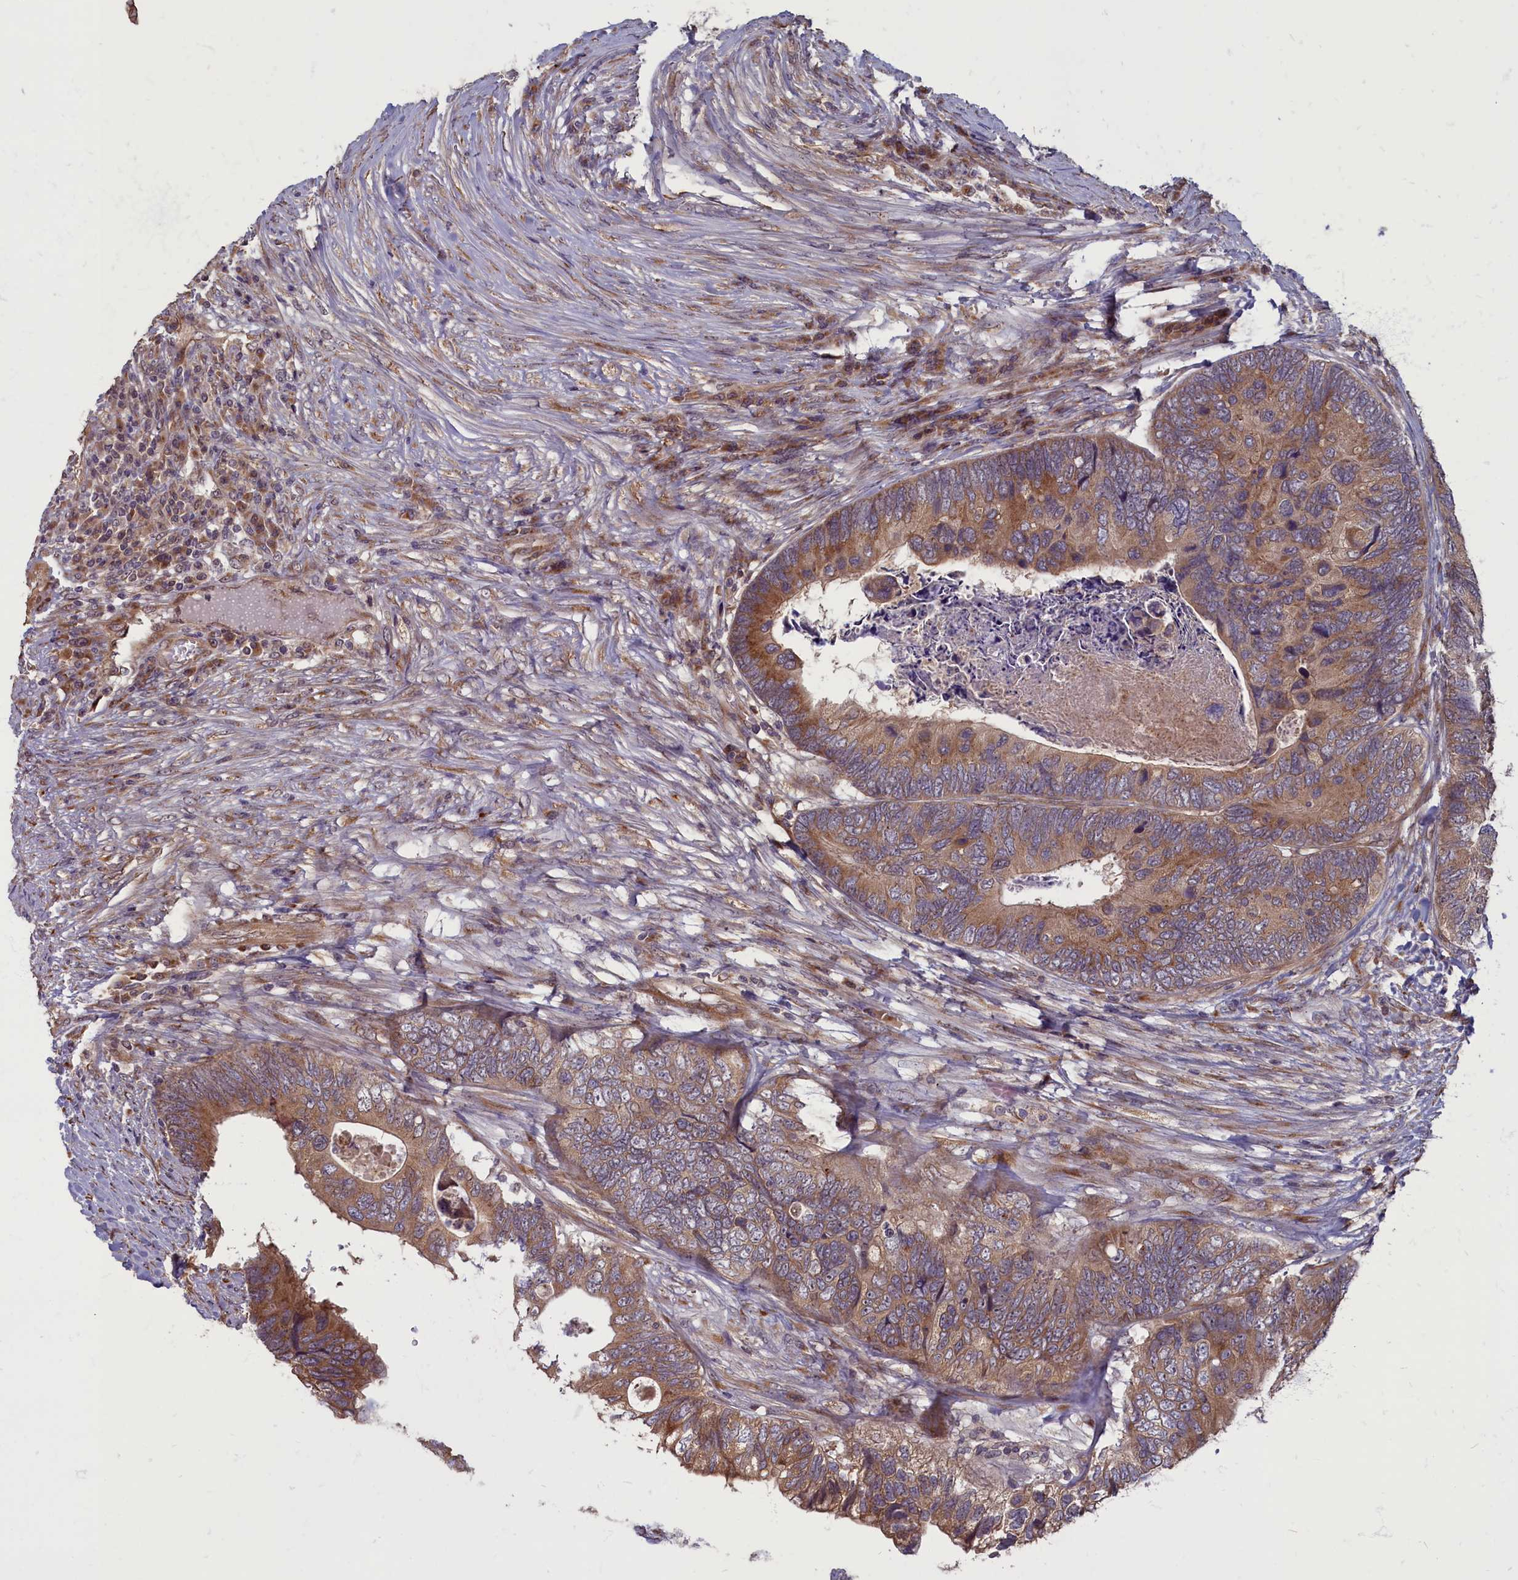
{"staining": {"intensity": "moderate", "quantity": ">75%", "location": "cytoplasmic/membranous"}, "tissue": "colorectal cancer", "cell_type": "Tumor cells", "image_type": "cancer", "snomed": [{"axis": "morphology", "description": "Adenocarcinoma, NOS"}, {"axis": "topography", "description": "Colon"}], "caption": "DAB (3,3'-diaminobenzidine) immunohistochemical staining of adenocarcinoma (colorectal) reveals moderate cytoplasmic/membranous protein expression in approximately >75% of tumor cells.", "gene": "MYCBP", "patient": {"sex": "female", "age": 67}}